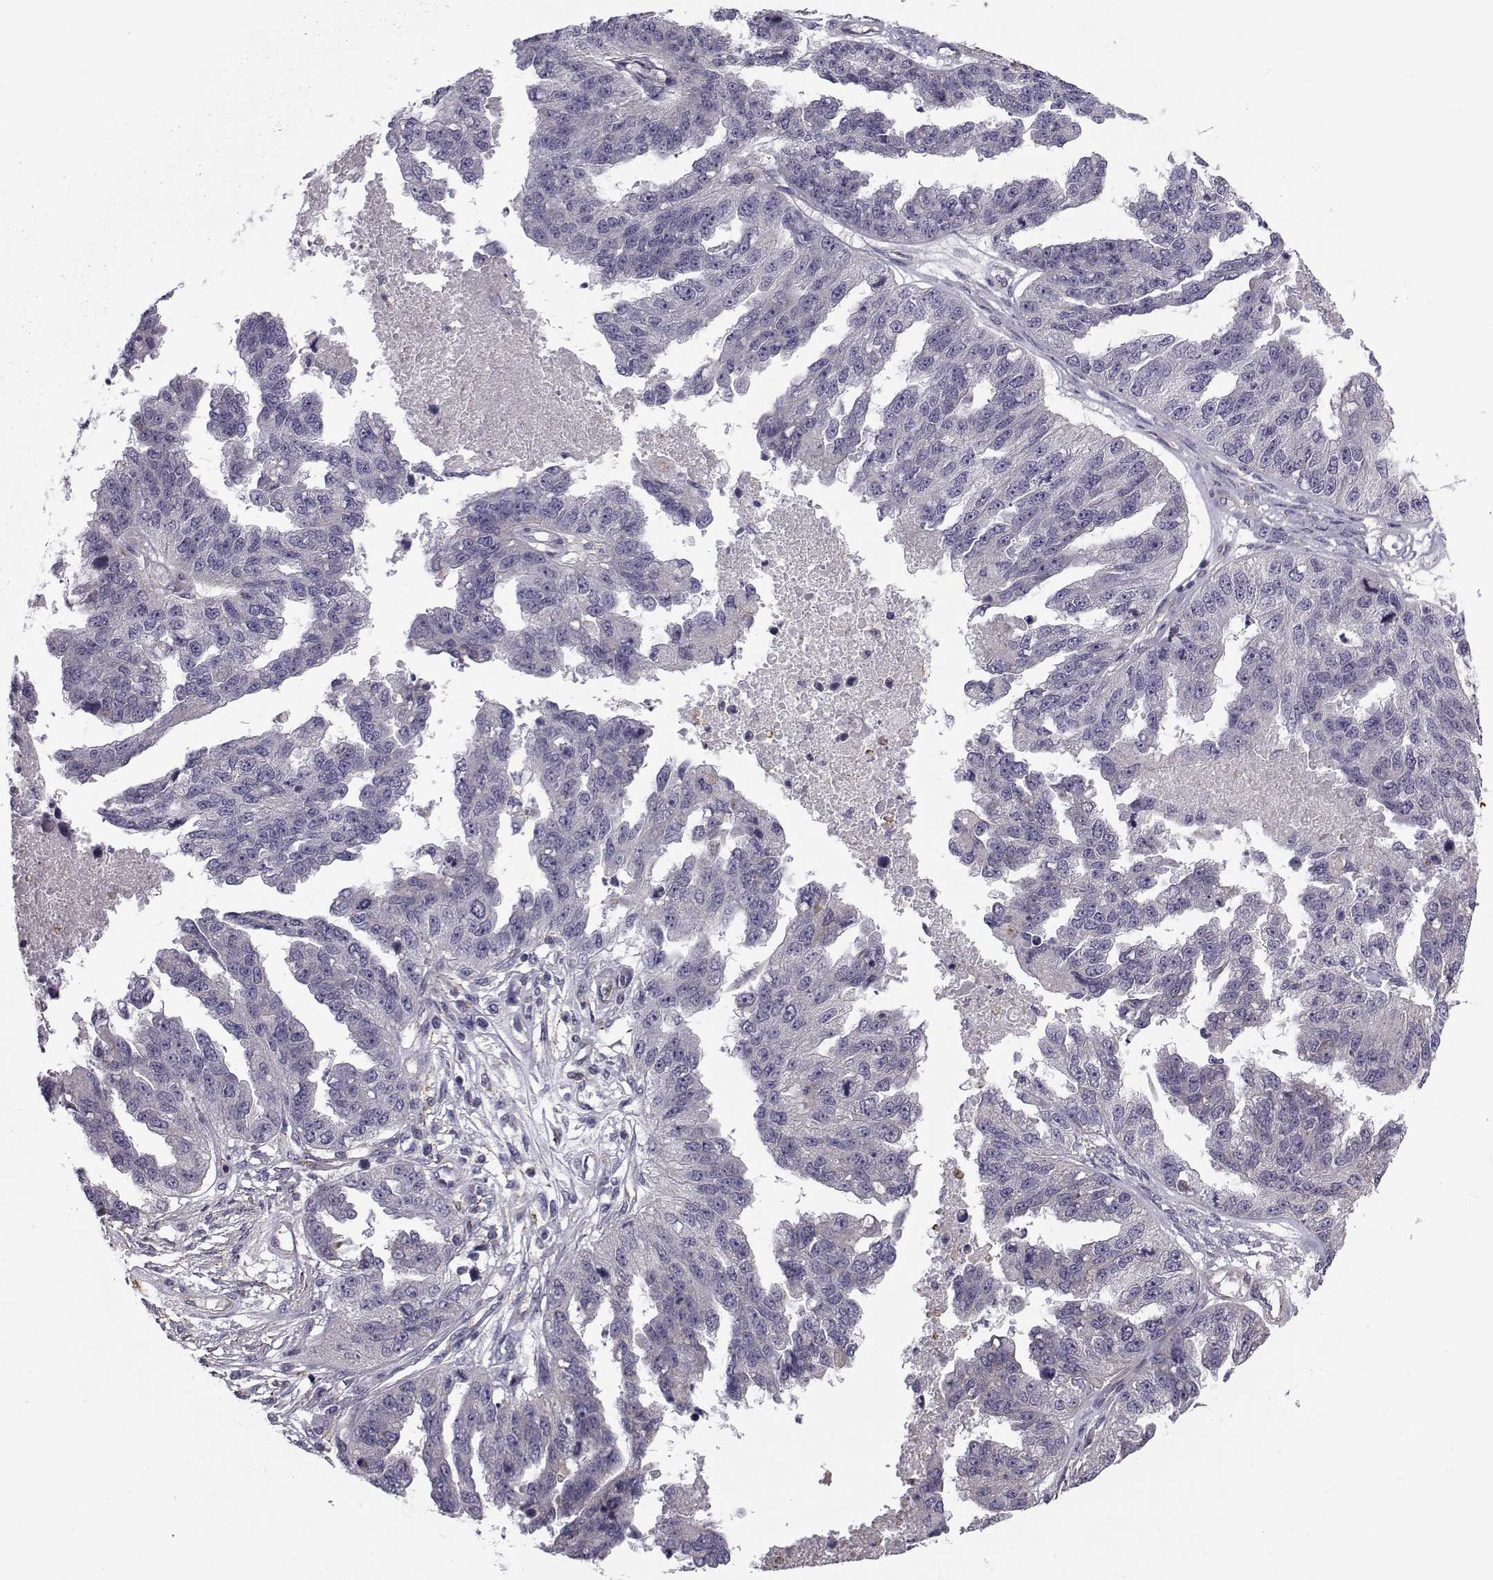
{"staining": {"intensity": "negative", "quantity": "none", "location": "none"}, "tissue": "ovarian cancer", "cell_type": "Tumor cells", "image_type": "cancer", "snomed": [{"axis": "morphology", "description": "Cystadenocarcinoma, serous, NOS"}, {"axis": "topography", "description": "Ovary"}], "caption": "There is no significant expression in tumor cells of ovarian cancer (serous cystadenocarcinoma).", "gene": "LRRC27", "patient": {"sex": "female", "age": 58}}